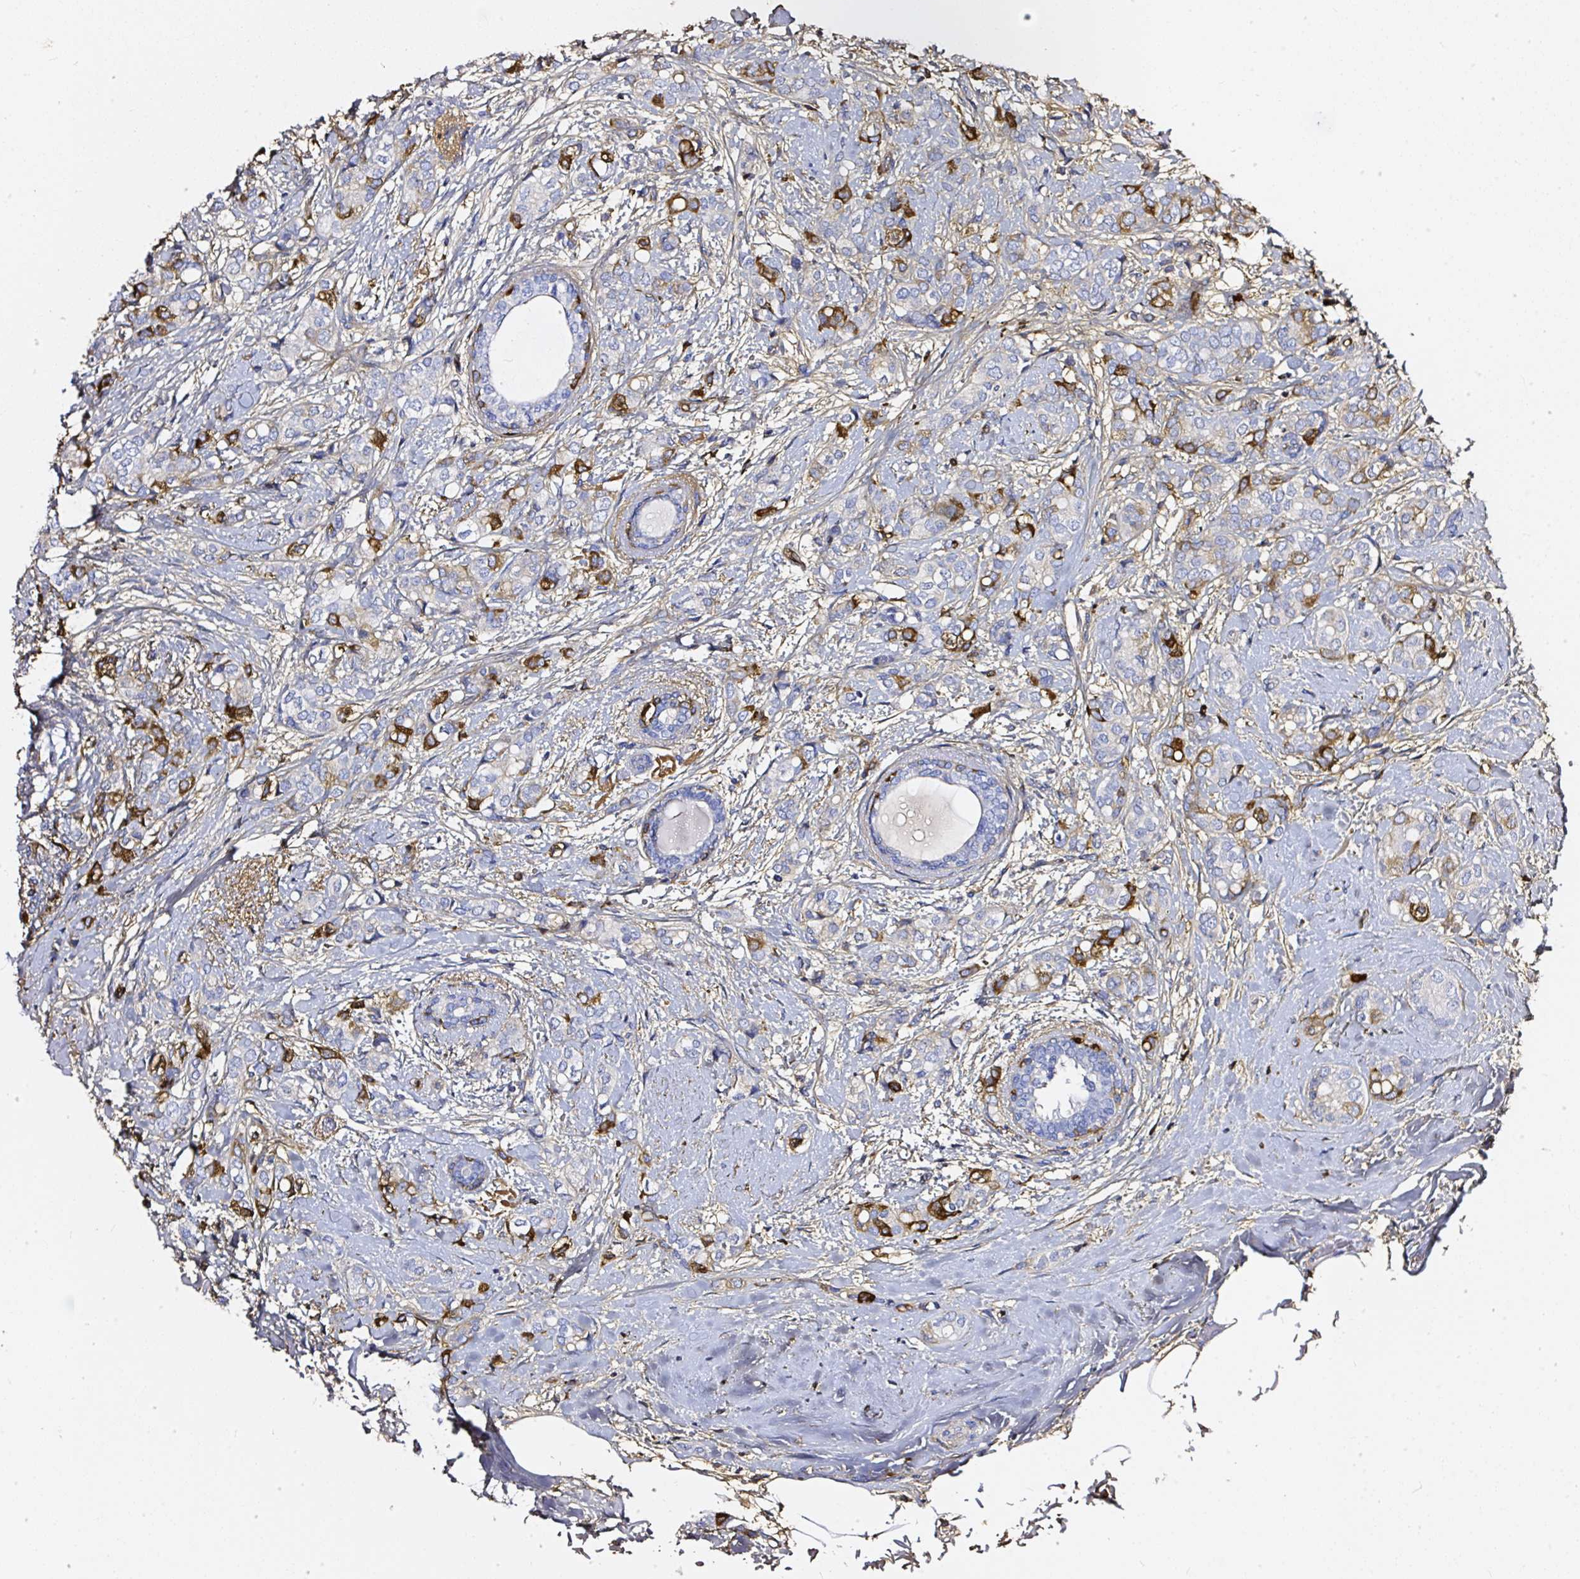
{"staining": {"intensity": "moderate", "quantity": "<25%", "location": "cytoplasmic/membranous"}, "tissue": "breast cancer", "cell_type": "Tumor cells", "image_type": "cancer", "snomed": [{"axis": "morphology", "description": "Duct carcinoma"}, {"axis": "topography", "description": "Breast"}], "caption": "Approximately <25% of tumor cells in breast cancer (invasive ductal carcinoma) reveal moderate cytoplasmic/membranous protein staining as visualized by brown immunohistochemical staining.", "gene": "CLEC3B", "patient": {"sex": "female", "age": 73}}